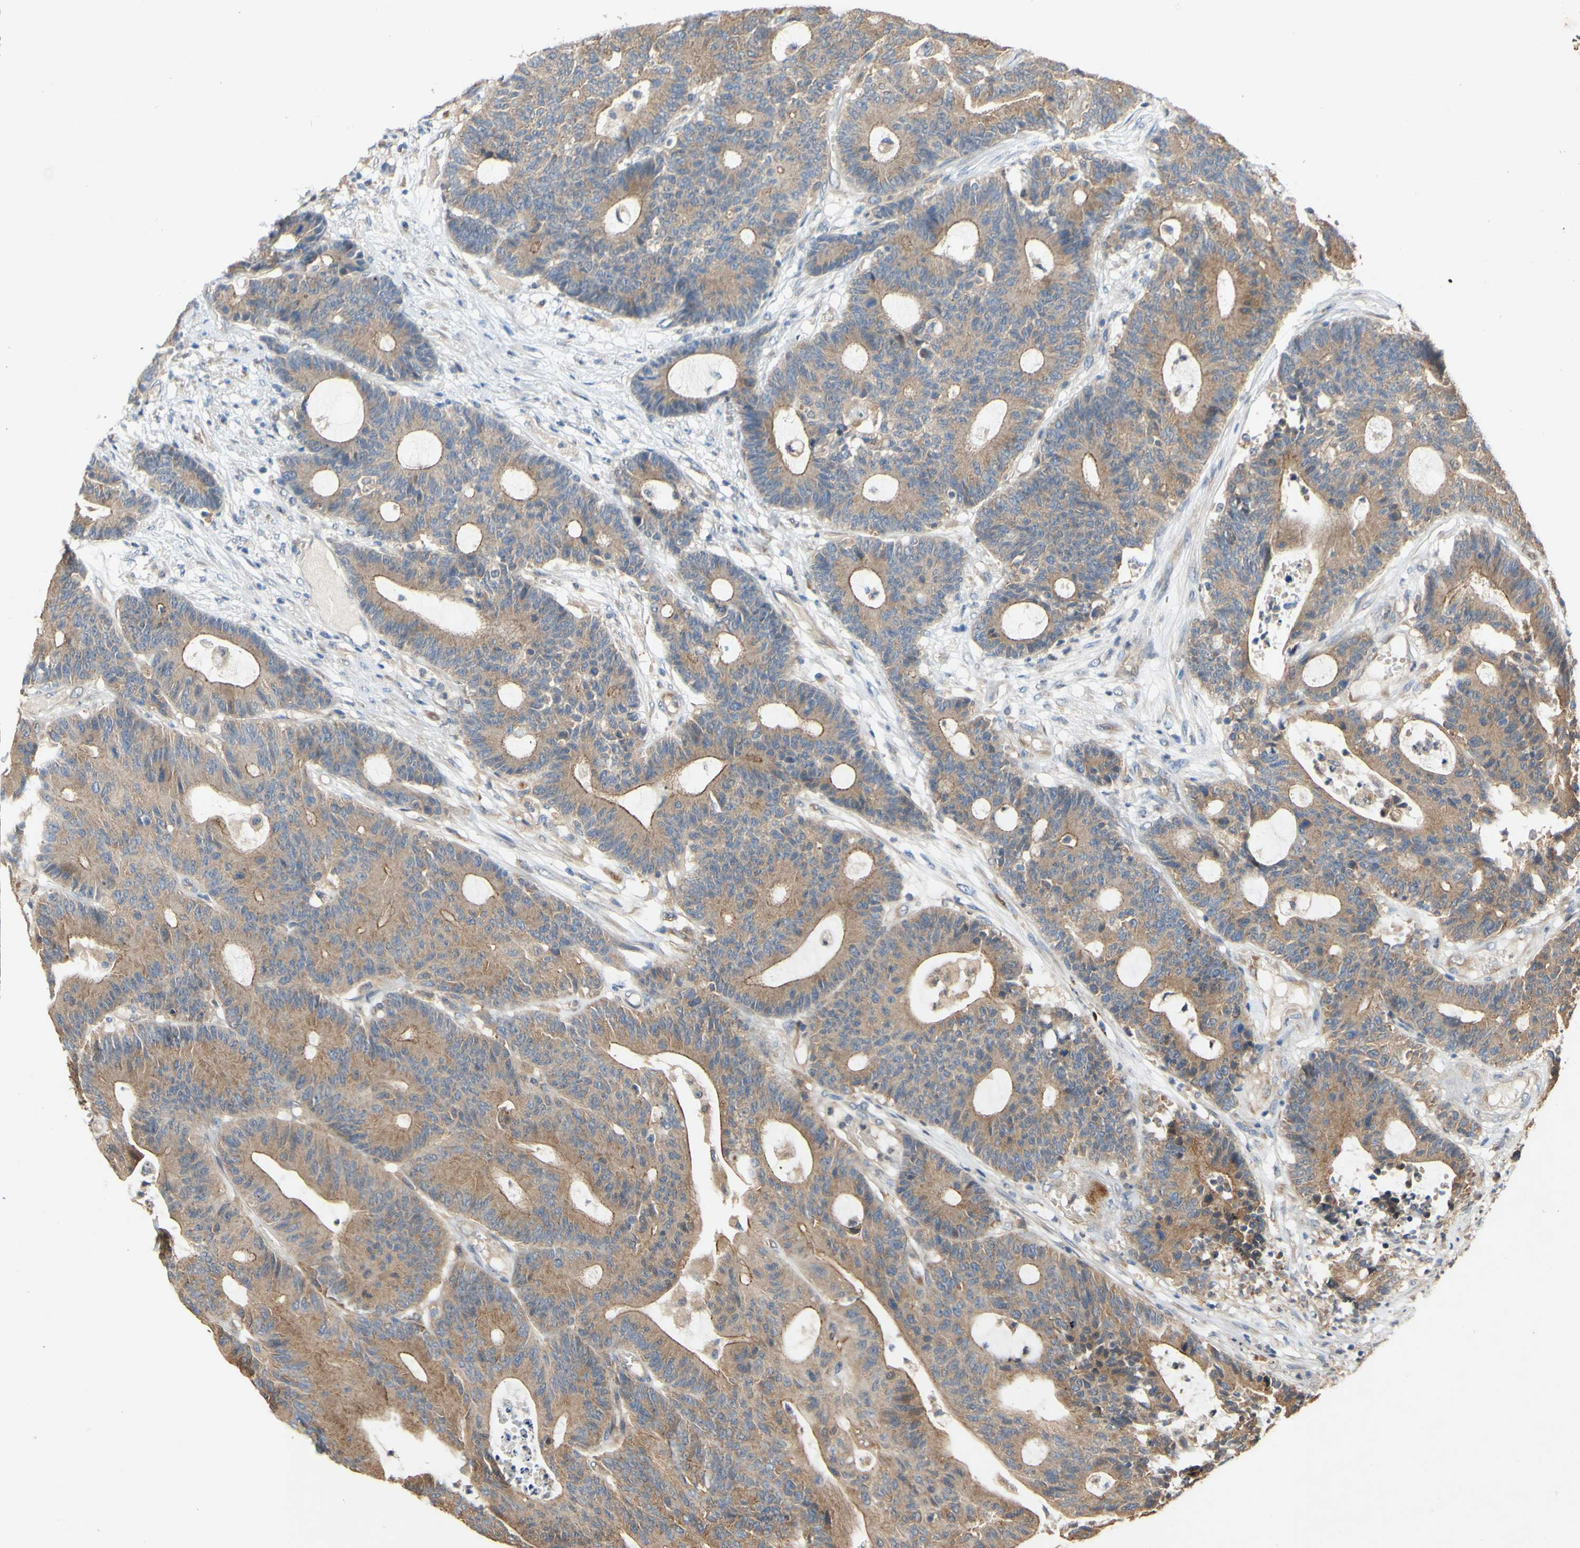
{"staining": {"intensity": "moderate", "quantity": ">75%", "location": "cytoplasmic/membranous"}, "tissue": "colorectal cancer", "cell_type": "Tumor cells", "image_type": "cancer", "snomed": [{"axis": "morphology", "description": "Adenocarcinoma, NOS"}, {"axis": "topography", "description": "Colon"}], "caption": "Immunohistochemical staining of human colorectal cancer displays moderate cytoplasmic/membranous protein staining in about >75% of tumor cells.", "gene": "PDGFB", "patient": {"sex": "female", "age": 84}}